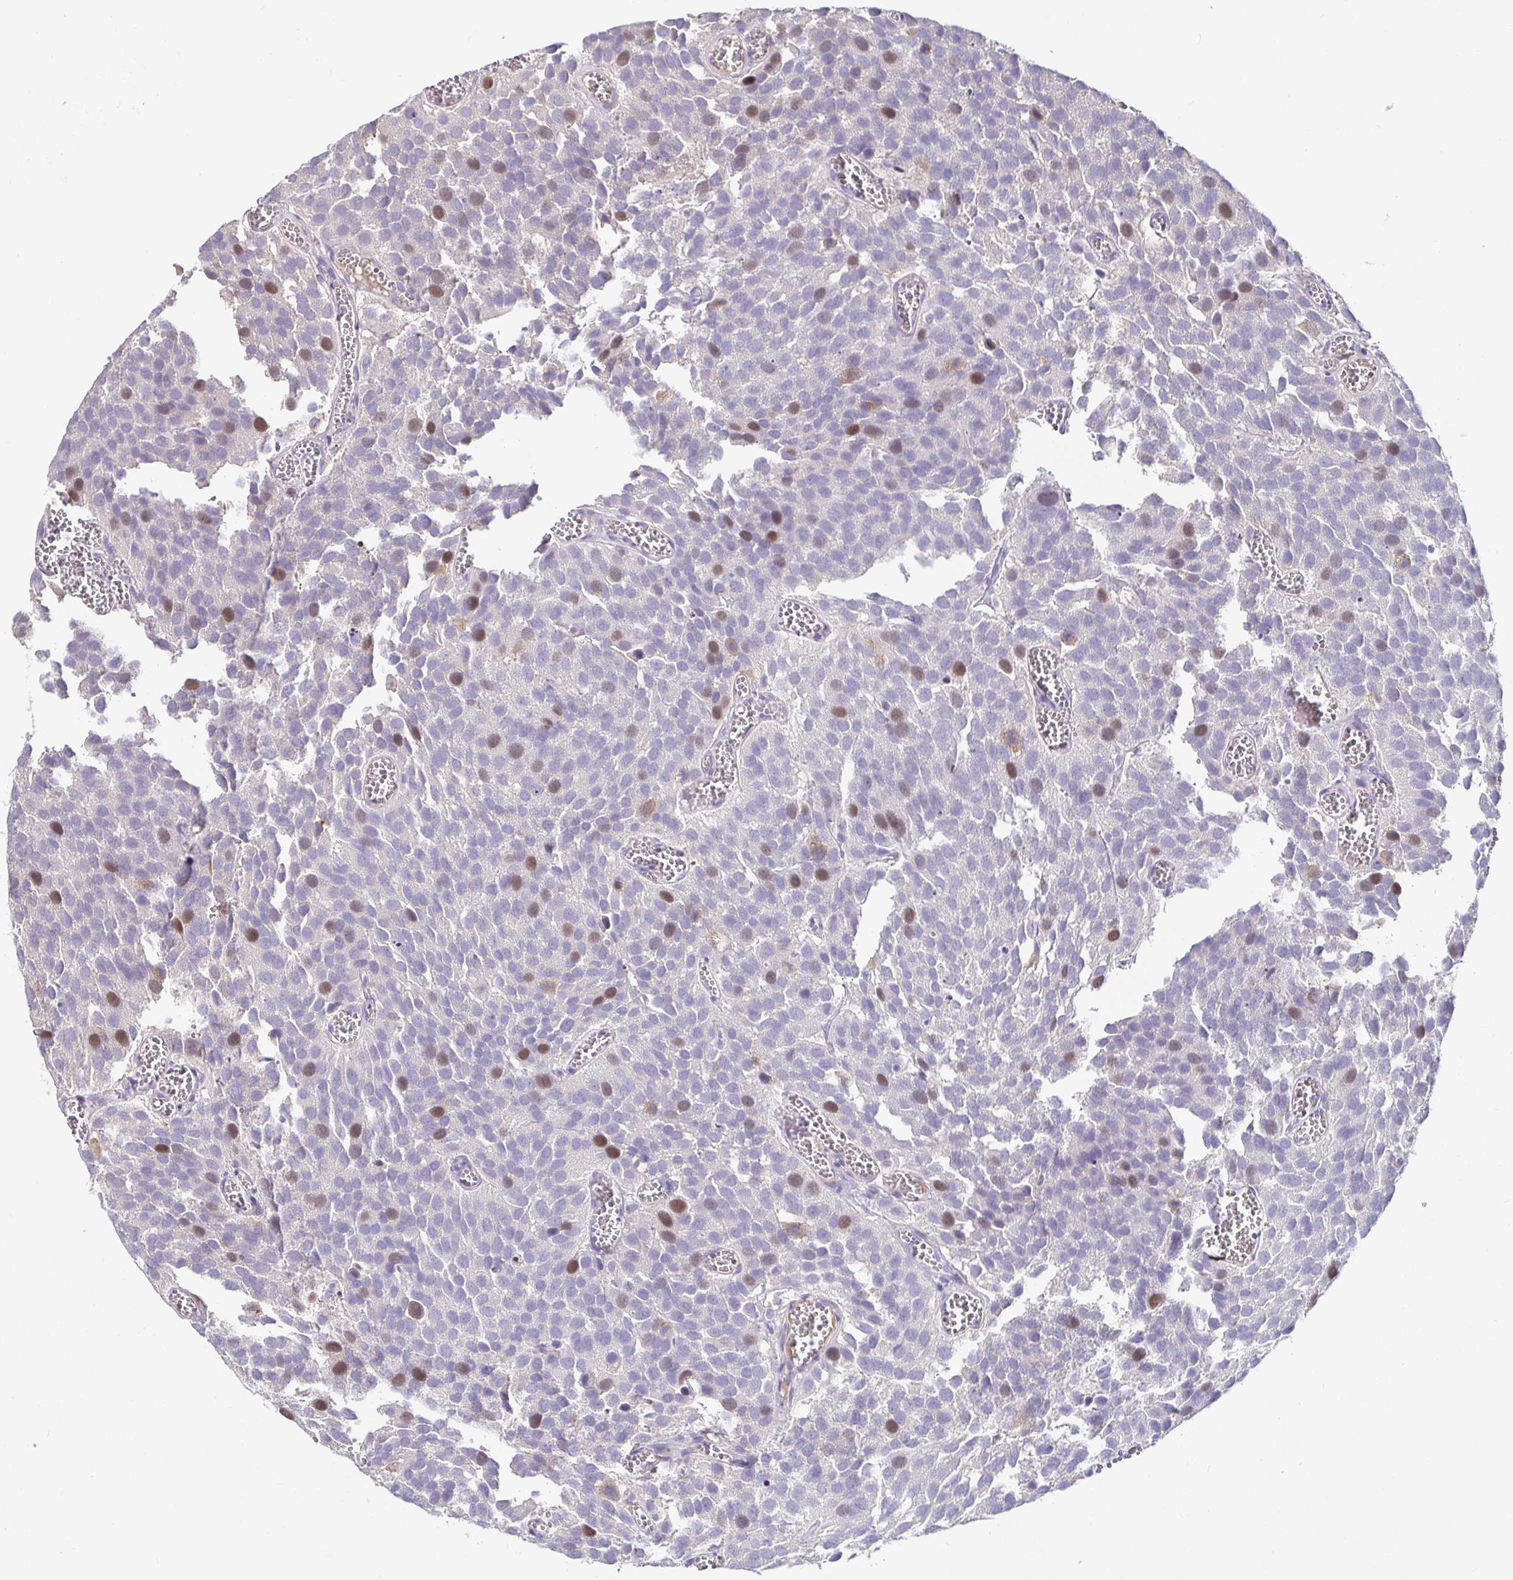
{"staining": {"intensity": "strong", "quantity": "<25%", "location": "nuclear"}, "tissue": "urothelial cancer", "cell_type": "Tumor cells", "image_type": "cancer", "snomed": [{"axis": "morphology", "description": "Urothelial carcinoma, Low grade"}, {"axis": "topography", "description": "Urinary bladder"}], "caption": "Protein staining displays strong nuclear positivity in about <25% of tumor cells in urothelial cancer.", "gene": "ANLN", "patient": {"sex": "female", "age": 69}}